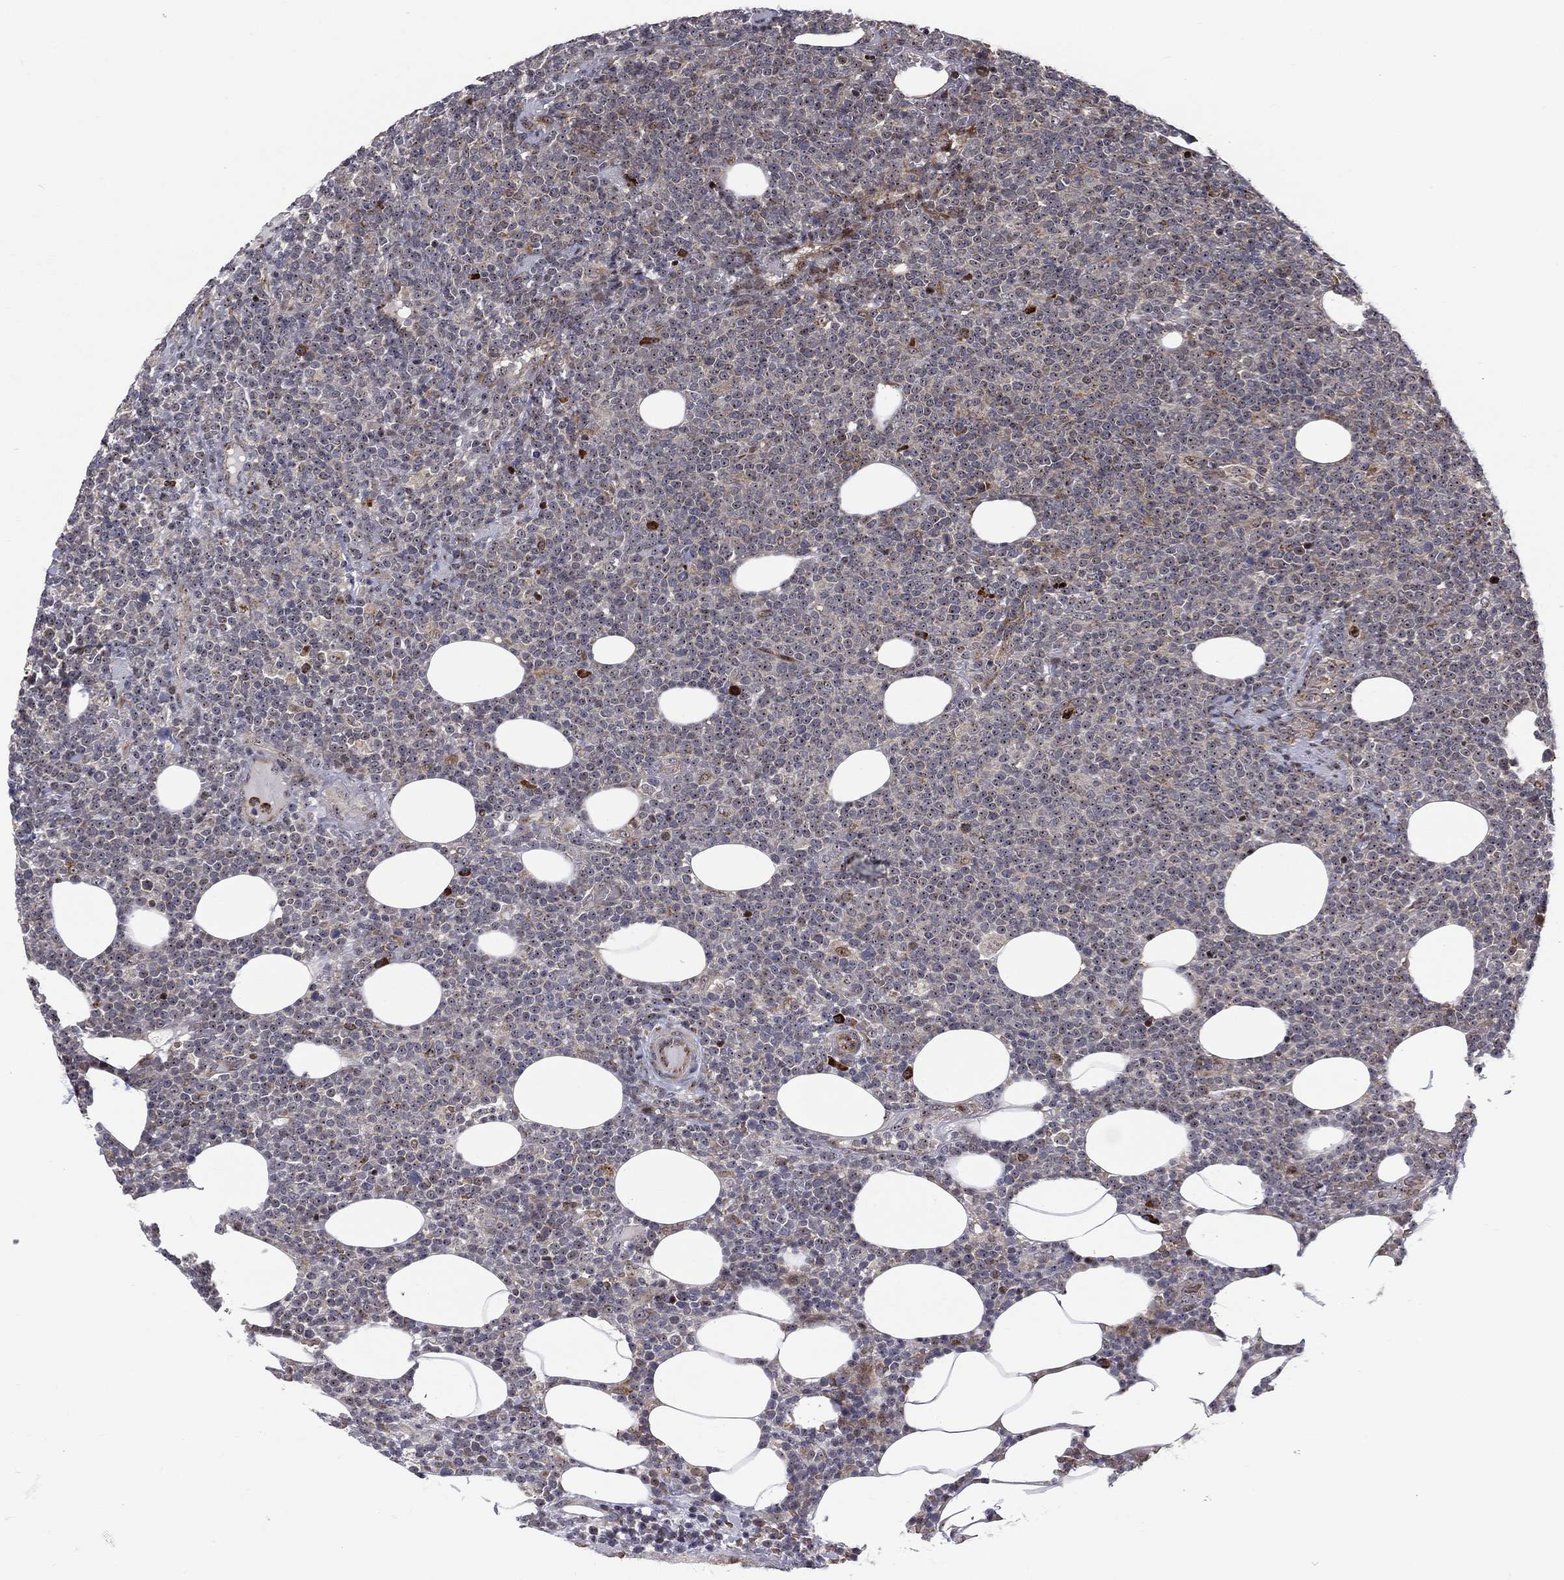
{"staining": {"intensity": "strong", "quantity": "<25%", "location": "nuclear"}, "tissue": "lymphoma", "cell_type": "Tumor cells", "image_type": "cancer", "snomed": [{"axis": "morphology", "description": "Malignant lymphoma, non-Hodgkin's type, High grade"}, {"axis": "topography", "description": "Lymph node"}], "caption": "Immunohistochemistry (IHC) (DAB (3,3'-diaminobenzidine)) staining of malignant lymphoma, non-Hodgkin's type (high-grade) displays strong nuclear protein positivity in about <25% of tumor cells.", "gene": "VHL", "patient": {"sex": "male", "age": 61}}